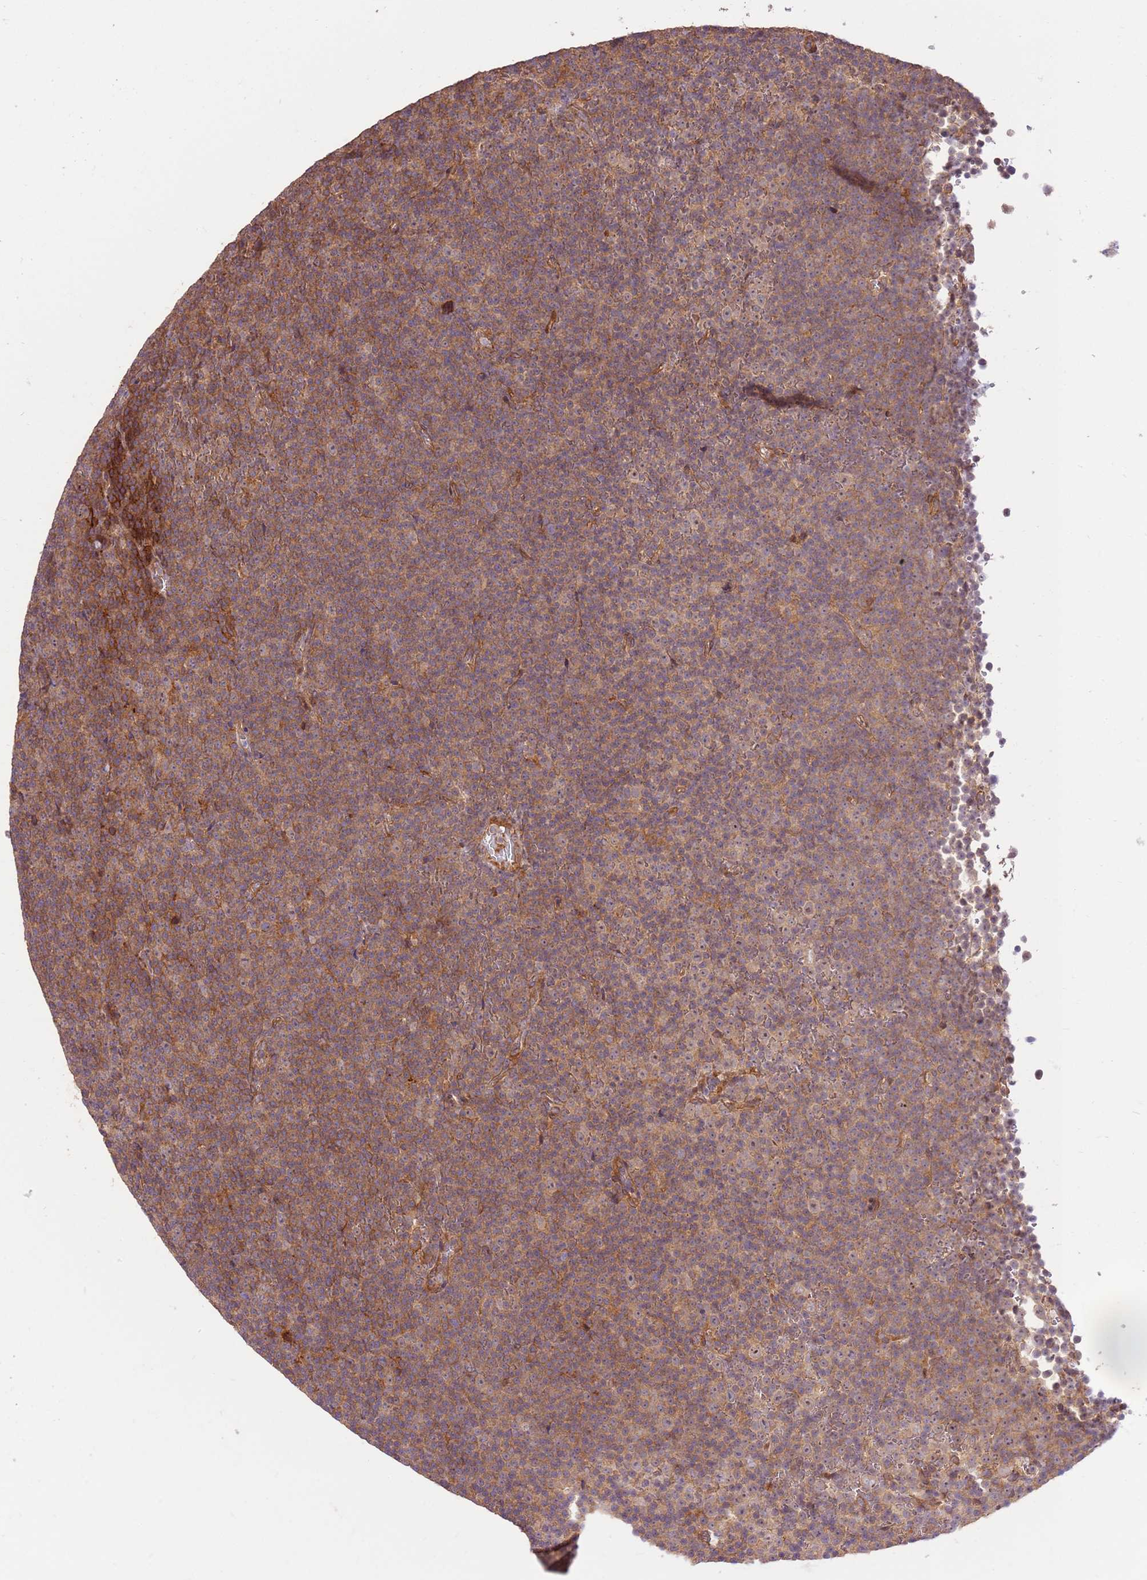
{"staining": {"intensity": "moderate", "quantity": ">75%", "location": "cytoplasmic/membranous"}, "tissue": "lymphoma", "cell_type": "Tumor cells", "image_type": "cancer", "snomed": [{"axis": "morphology", "description": "Malignant lymphoma, non-Hodgkin's type, Low grade"}, {"axis": "topography", "description": "Lymph node"}], "caption": "Protein staining by IHC reveals moderate cytoplasmic/membranous positivity in about >75% of tumor cells in lymphoma.", "gene": "GAREM1", "patient": {"sex": "female", "age": 67}}